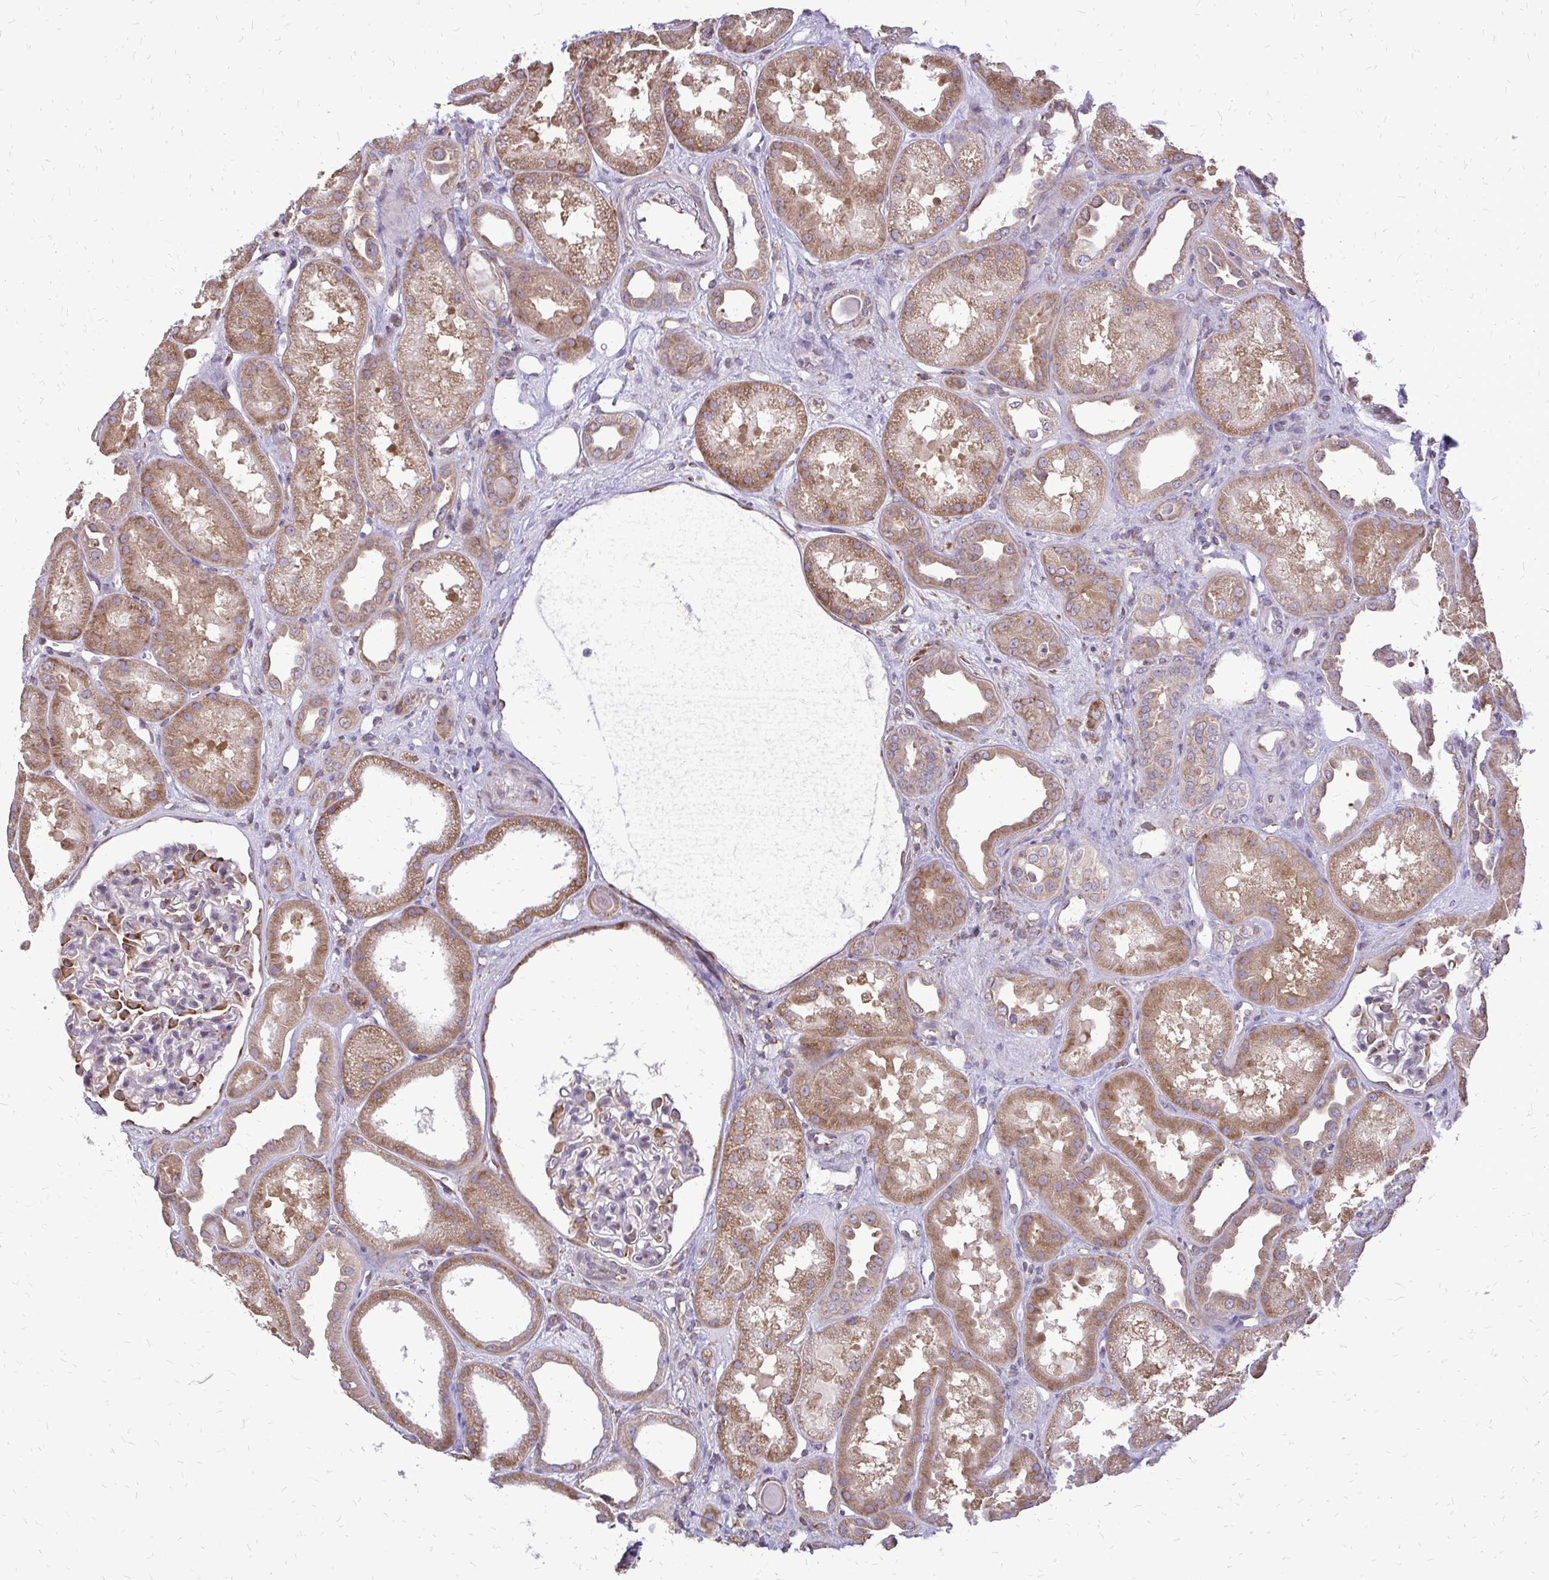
{"staining": {"intensity": "moderate", "quantity": "<25%", "location": "cytoplasmic/membranous"}, "tissue": "kidney", "cell_type": "Cells in glomeruli", "image_type": "normal", "snomed": [{"axis": "morphology", "description": "Normal tissue, NOS"}, {"axis": "topography", "description": "Kidney"}], "caption": "This photomicrograph displays immunohistochemistry staining of unremarkable human kidney, with low moderate cytoplasmic/membranous staining in about <25% of cells in glomeruli.", "gene": "RPS3", "patient": {"sex": "male", "age": 61}}